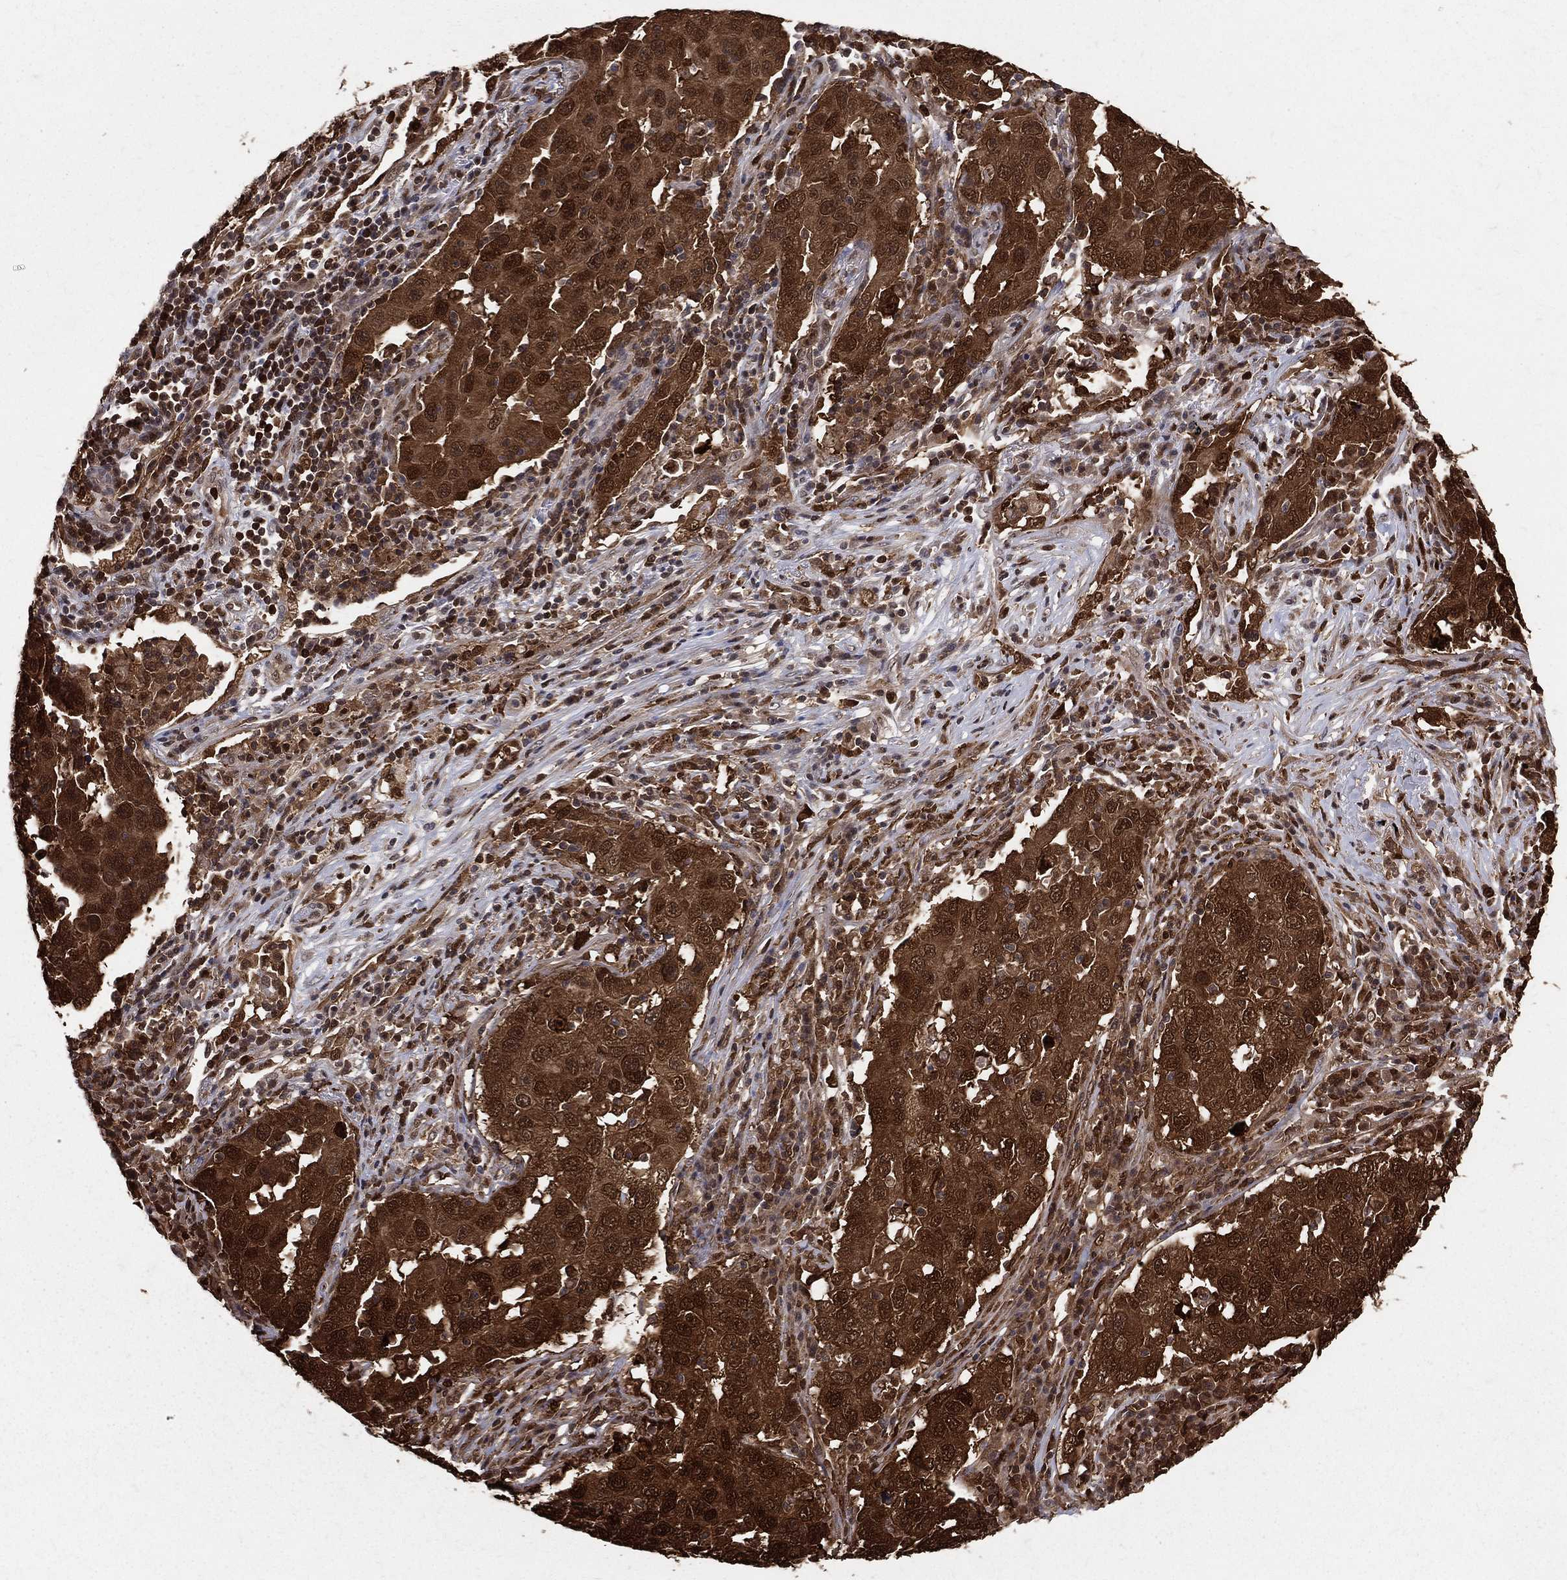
{"staining": {"intensity": "strong", "quantity": ">75%", "location": "cytoplasmic/membranous"}, "tissue": "lung cancer", "cell_type": "Tumor cells", "image_type": "cancer", "snomed": [{"axis": "morphology", "description": "Adenocarcinoma, NOS"}, {"axis": "topography", "description": "Lung"}], "caption": "DAB immunohistochemical staining of human lung adenocarcinoma reveals strong cytoplasmic/membranous protein positivity in approximately >75% of tumor cells.", "gene": "ENO1", "patient": {"sex": "male", "age": 73}}